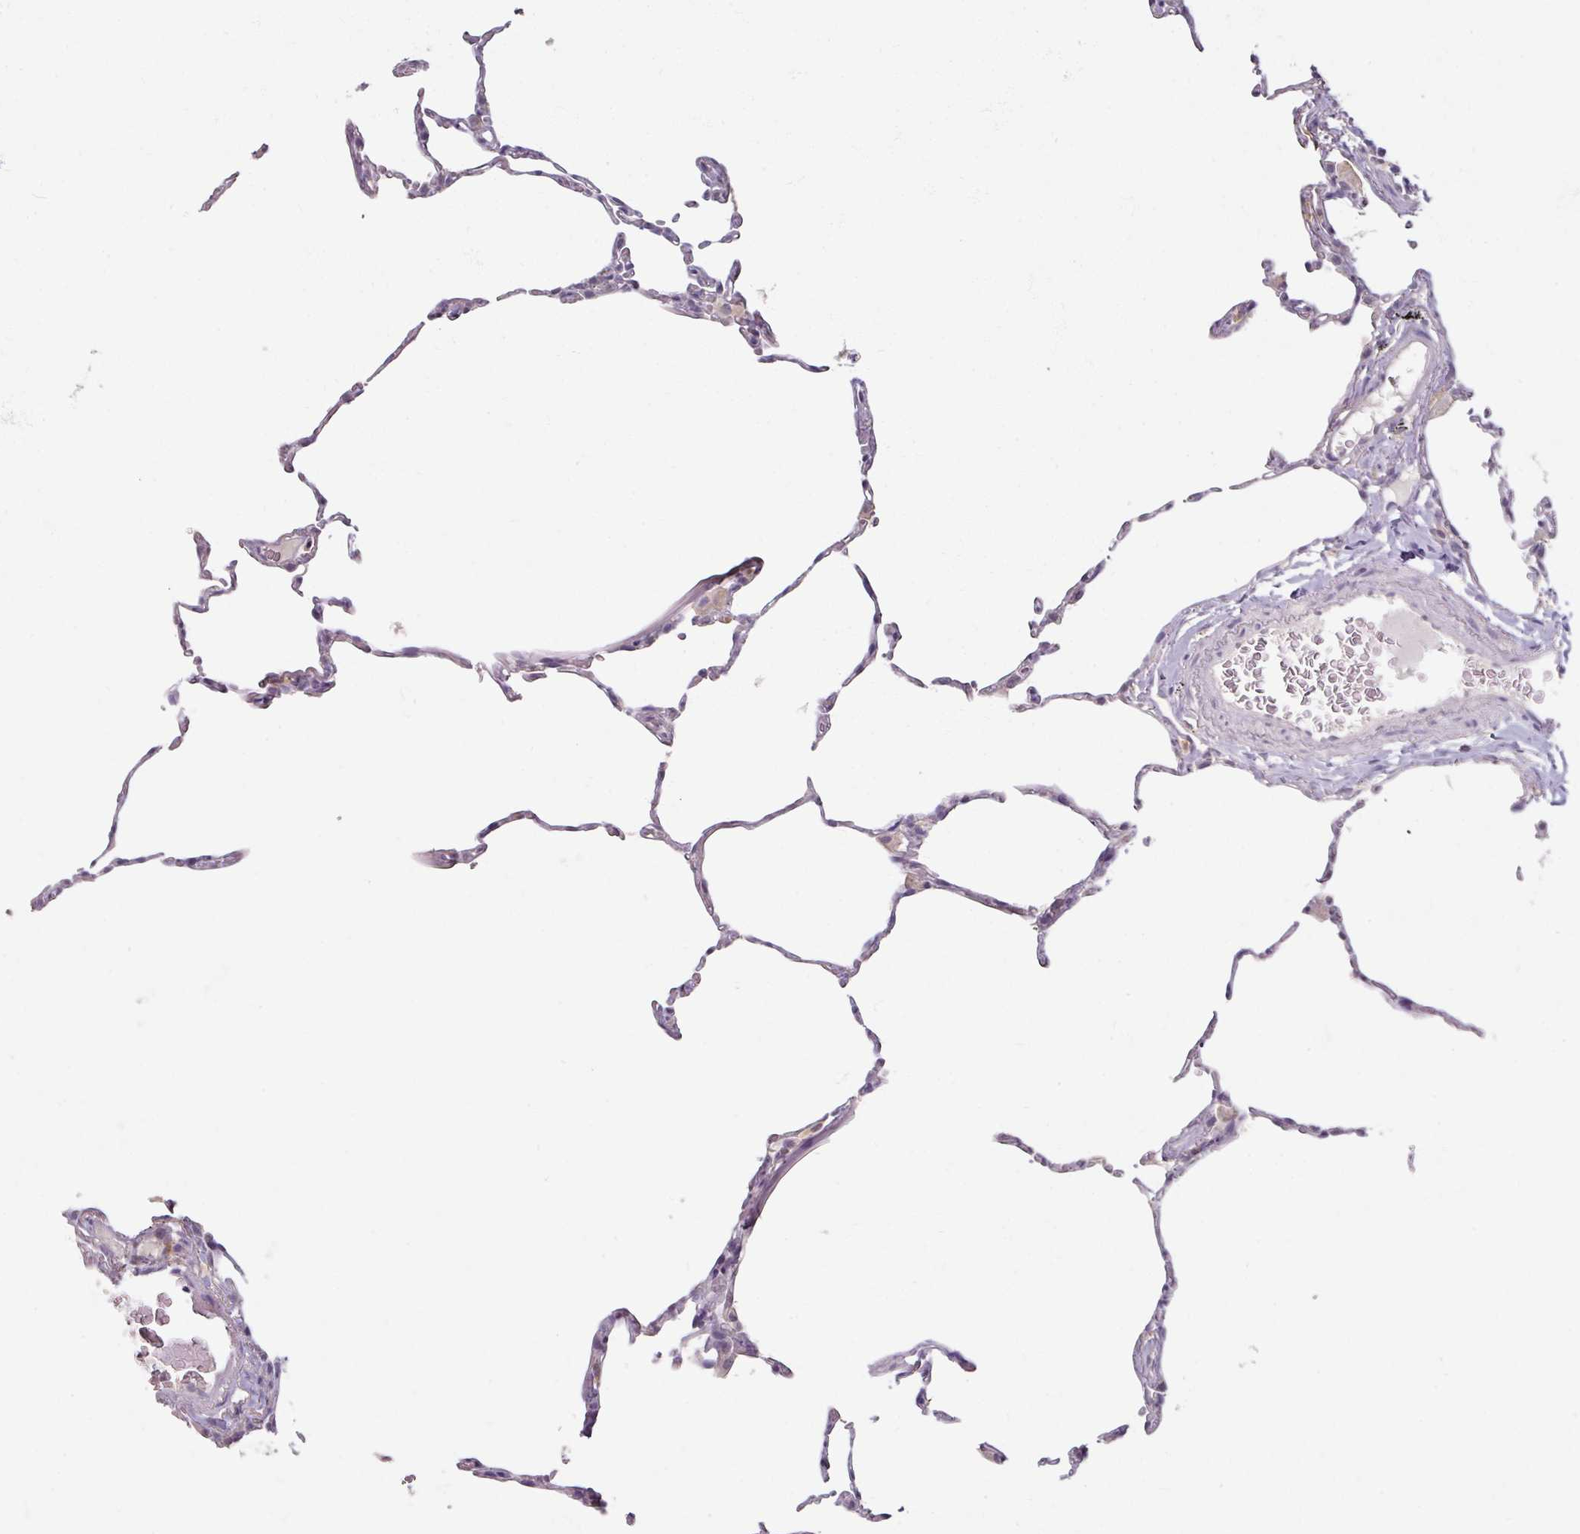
{"staining": {"intensity": "negative", "quantity": "none", "location": "none"}, "tissue": "lung", "cell_type": "Alveolar cells", "image_type": "normal", "snomed": [{"axis": "morphology", "description": "Normal tissue, NOS"}, {"axis": "topography", "description": "Lung"}], "caption": "A high-resolution histopathology image shows immunohistochemistry (IHC) staining of unremarkable lung, which exhibits no significant positivity in alveolar cells.", "gene": "SOX11", "patient": {"sex": "female", "age": 57}}